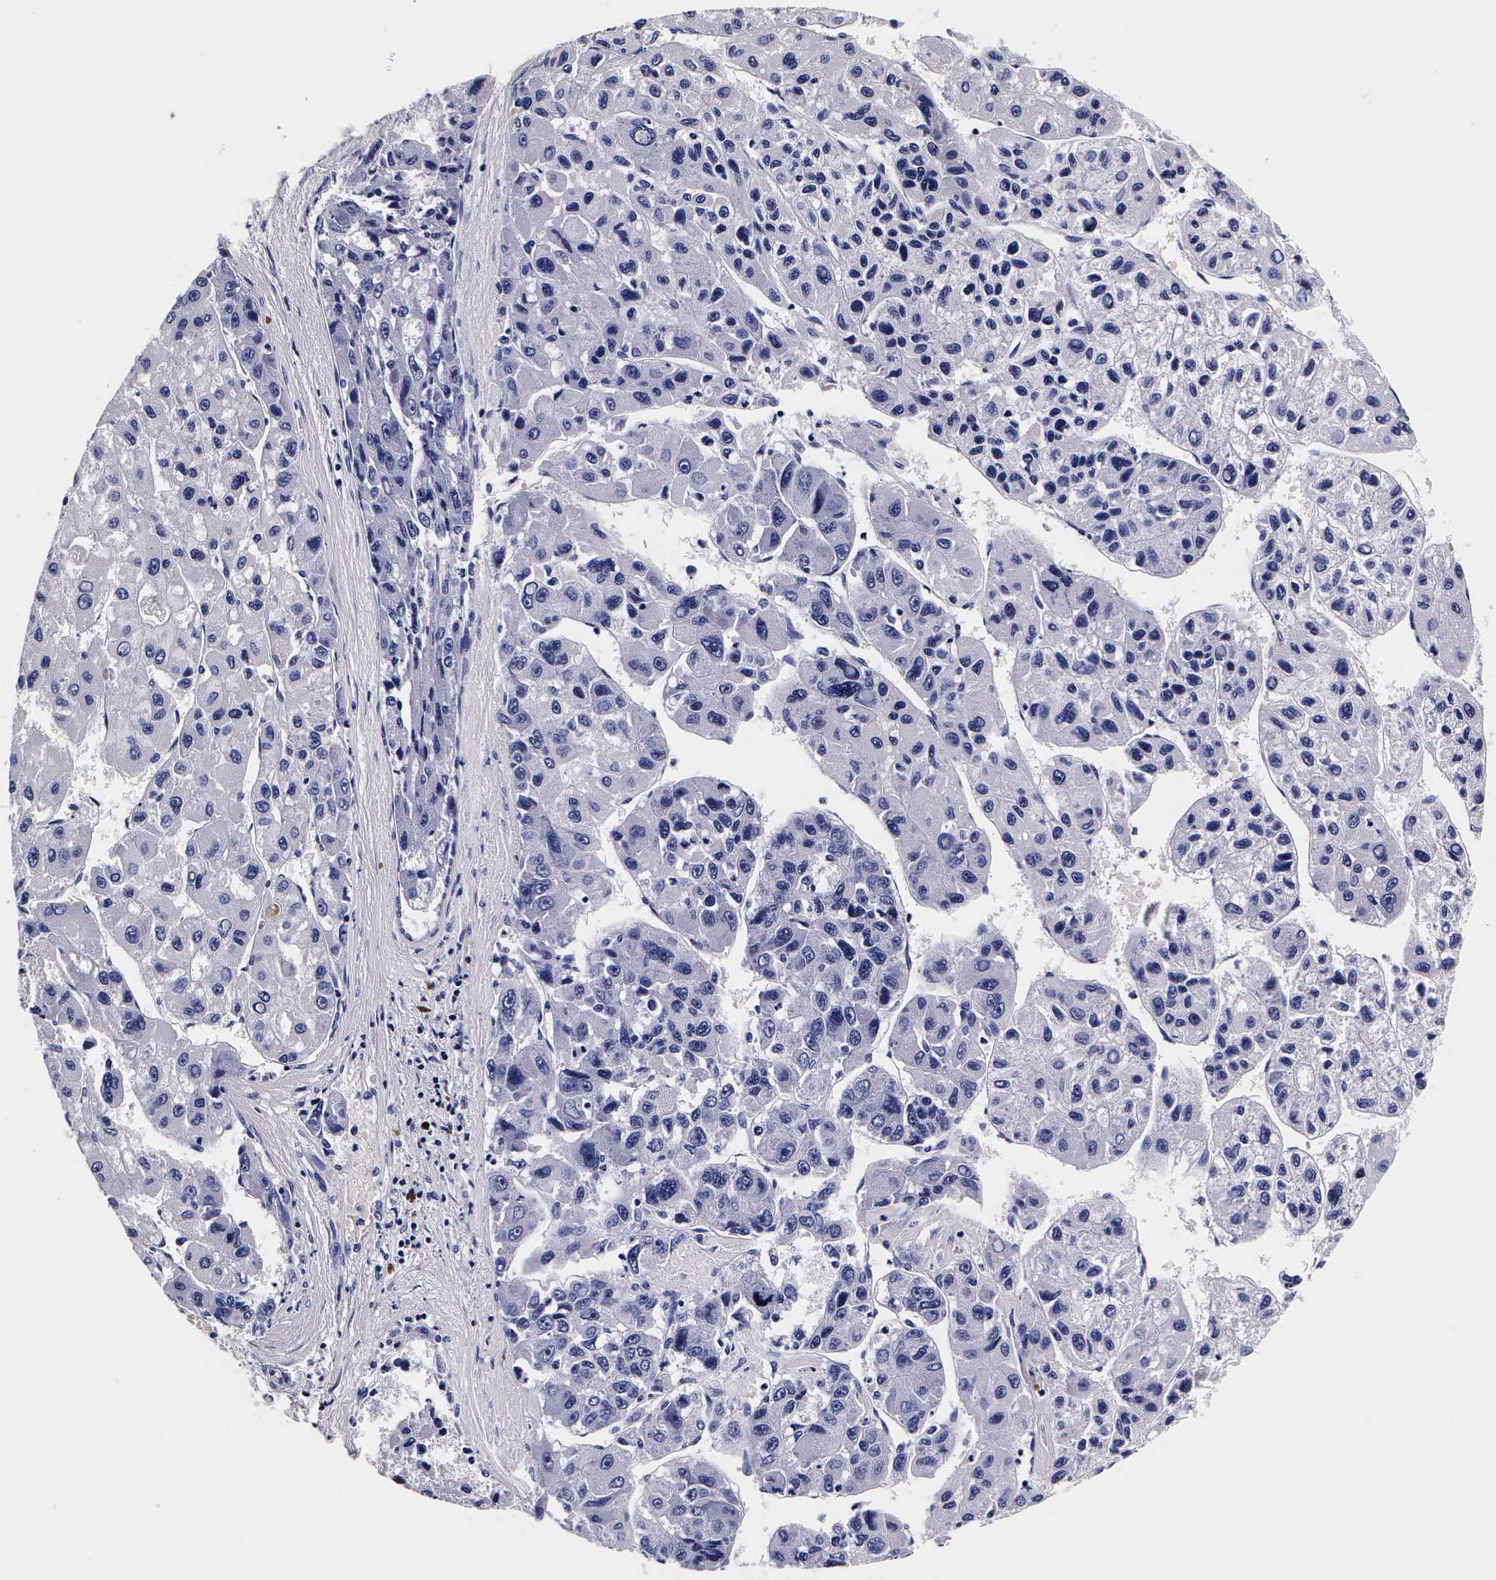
{"staining": {"intensity": "negative", "quantity": "none", "location": "none"}, "tissue": "liver cancer", "cell_type": "Tumor cells", "image_type": "cancer", "snomed": [{"axis": "morphology", "description": "Carcinoma, Hepatocellular, NOS"}, {"axis": "topography", "description": "Liver"}], "caption": "Tumor cells show no significant protein expression in liver cancer.", "gene": "IAPP", "patient": {"sex": "male", "age": 64}}